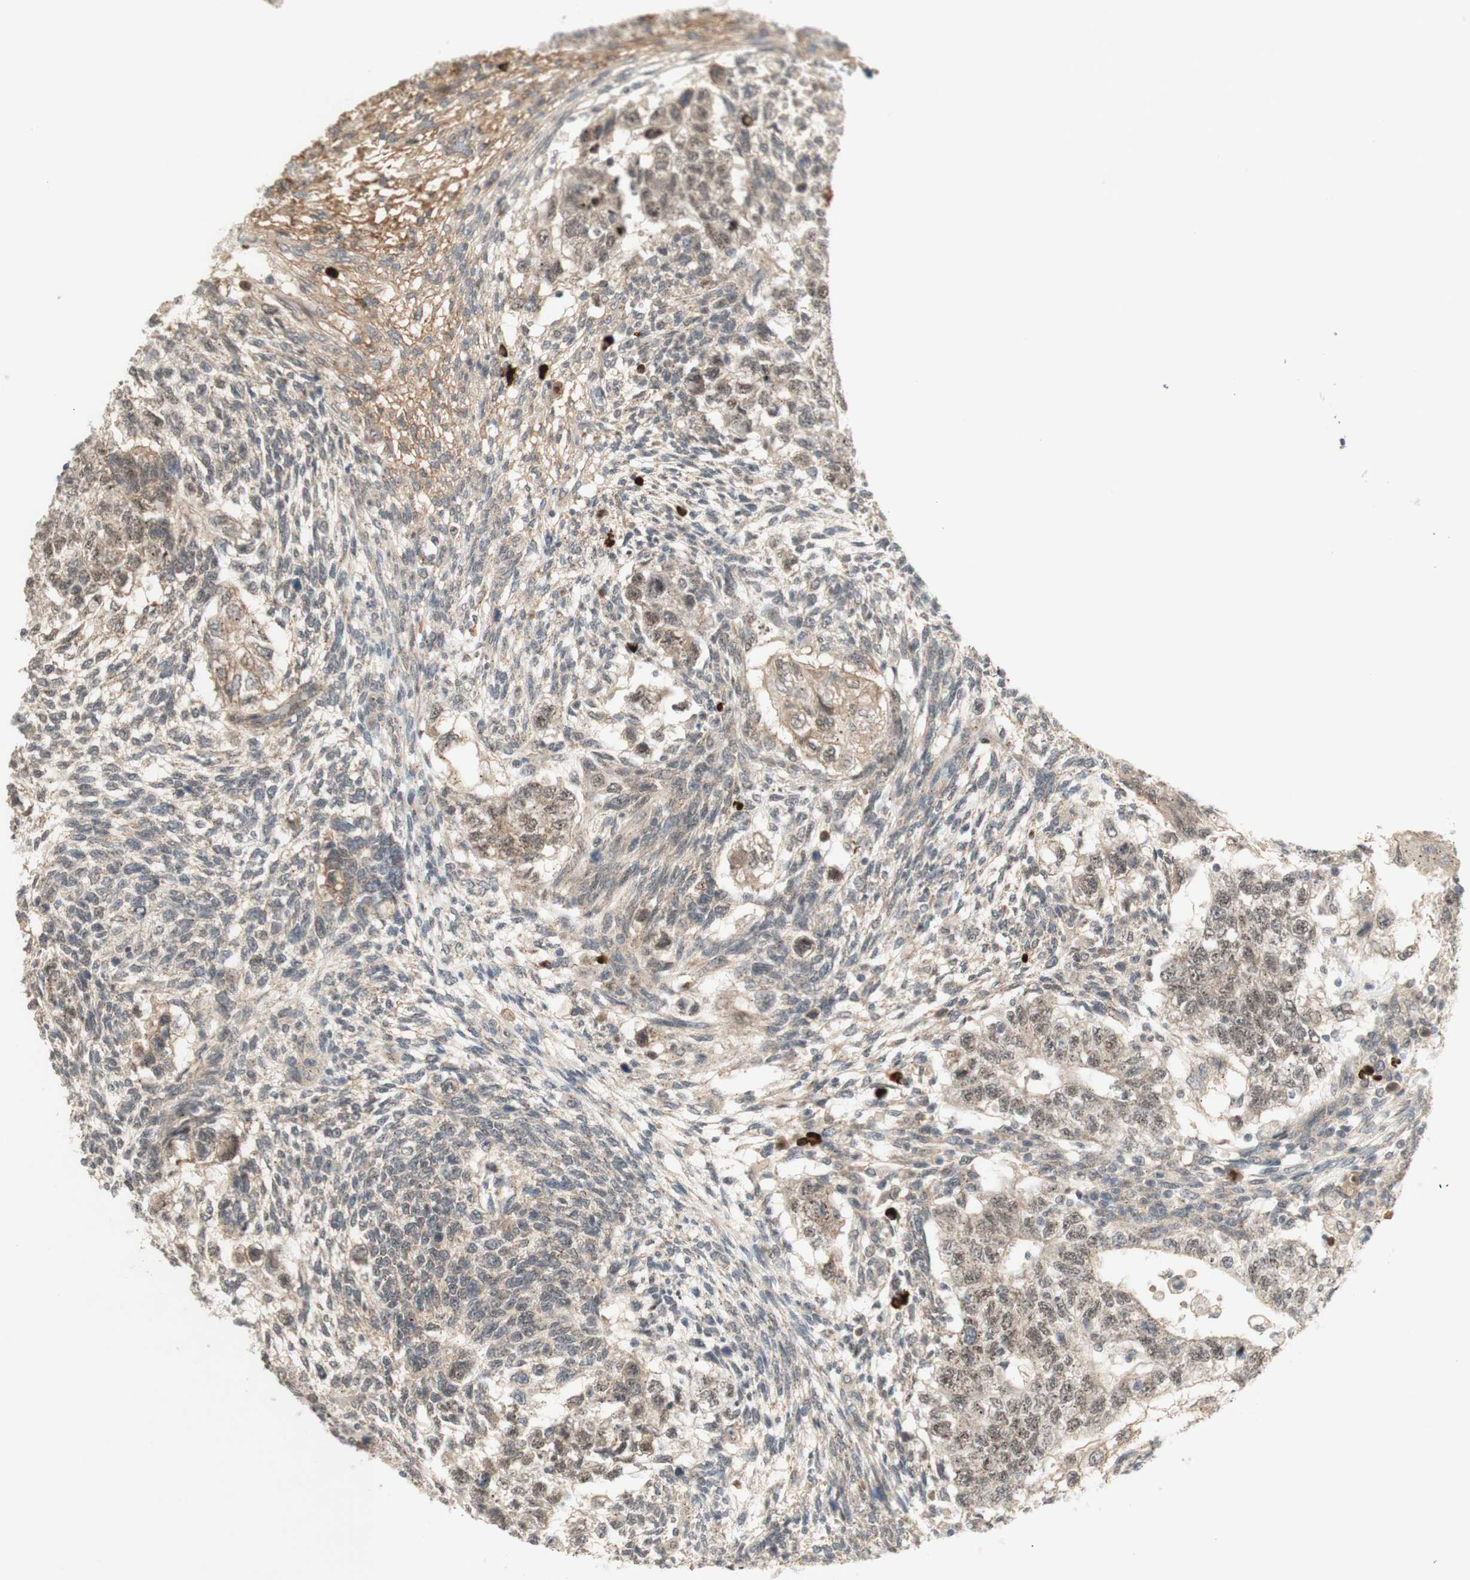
{"staining": {"intensity": "moderate", "quantity": ">75%", "location": "cytoplasmic/membranous"}, "tissue": "testis cancer", "cell_type": "Tumor cells", "image_type": "cancer", "snomed": [{"axis": "morphology", "description": "Normal tissue, NOS"}, {"axis": "morphology", "description": "Carcinoma, Embryonal, NOS"}, {"axis": "topography", "description": "Testis"}], "caption": "Immunohistochemical staining of testis cancer (embryonal carcinoma) demonstrates moderate cytoplasmic/membranous protein staining in approximately >75% of tumor cells.", "gene": "CYLD", "patient": {"sex": "male", "age": 36}}